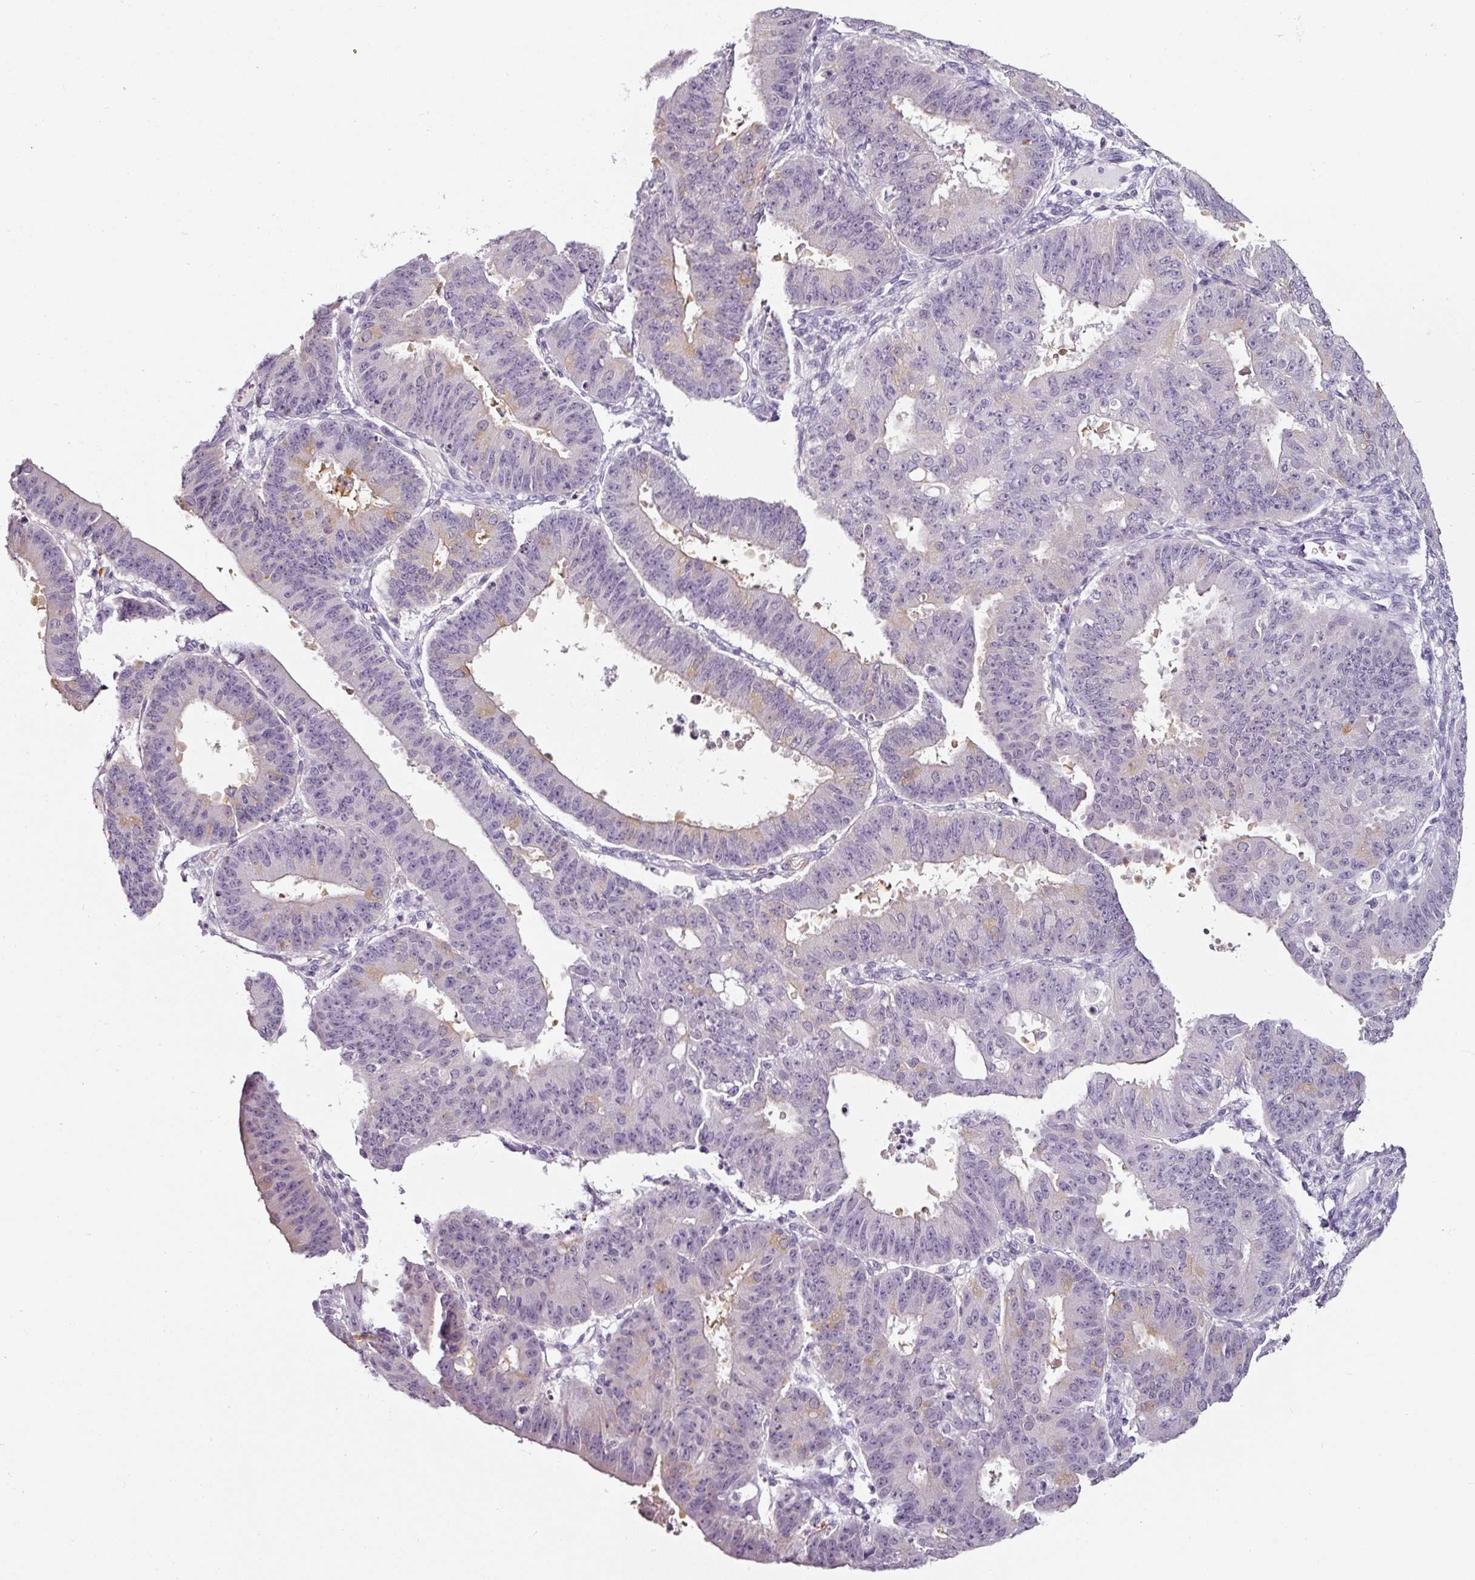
{"staining": {"intensity": "negative", "quantity": "none", "location": "none"}, "tissue": "ovarian cancer", "cell_type": "Tumor cells", "image_type": "cancer", "snomed": [{"axis": "morphology", "description": "Carcinoma, endometroid"}, {"axis": "topography", "description": "Appendix"}, {"axis": "topography", "description": "Ovary"}], "caption": "Endometroid carcinoma (ovarian) was stained to show a protein in brown. There is no significant positivity in tumor cells. (Stains: DAB (3,3'-diaminobenzidine) IHC with hematoxylin counter stain, Microscopy: brightfield microscopy at high magnification).", "gene": "CAP2", "patient": {"sex": "female", "age": 42}}